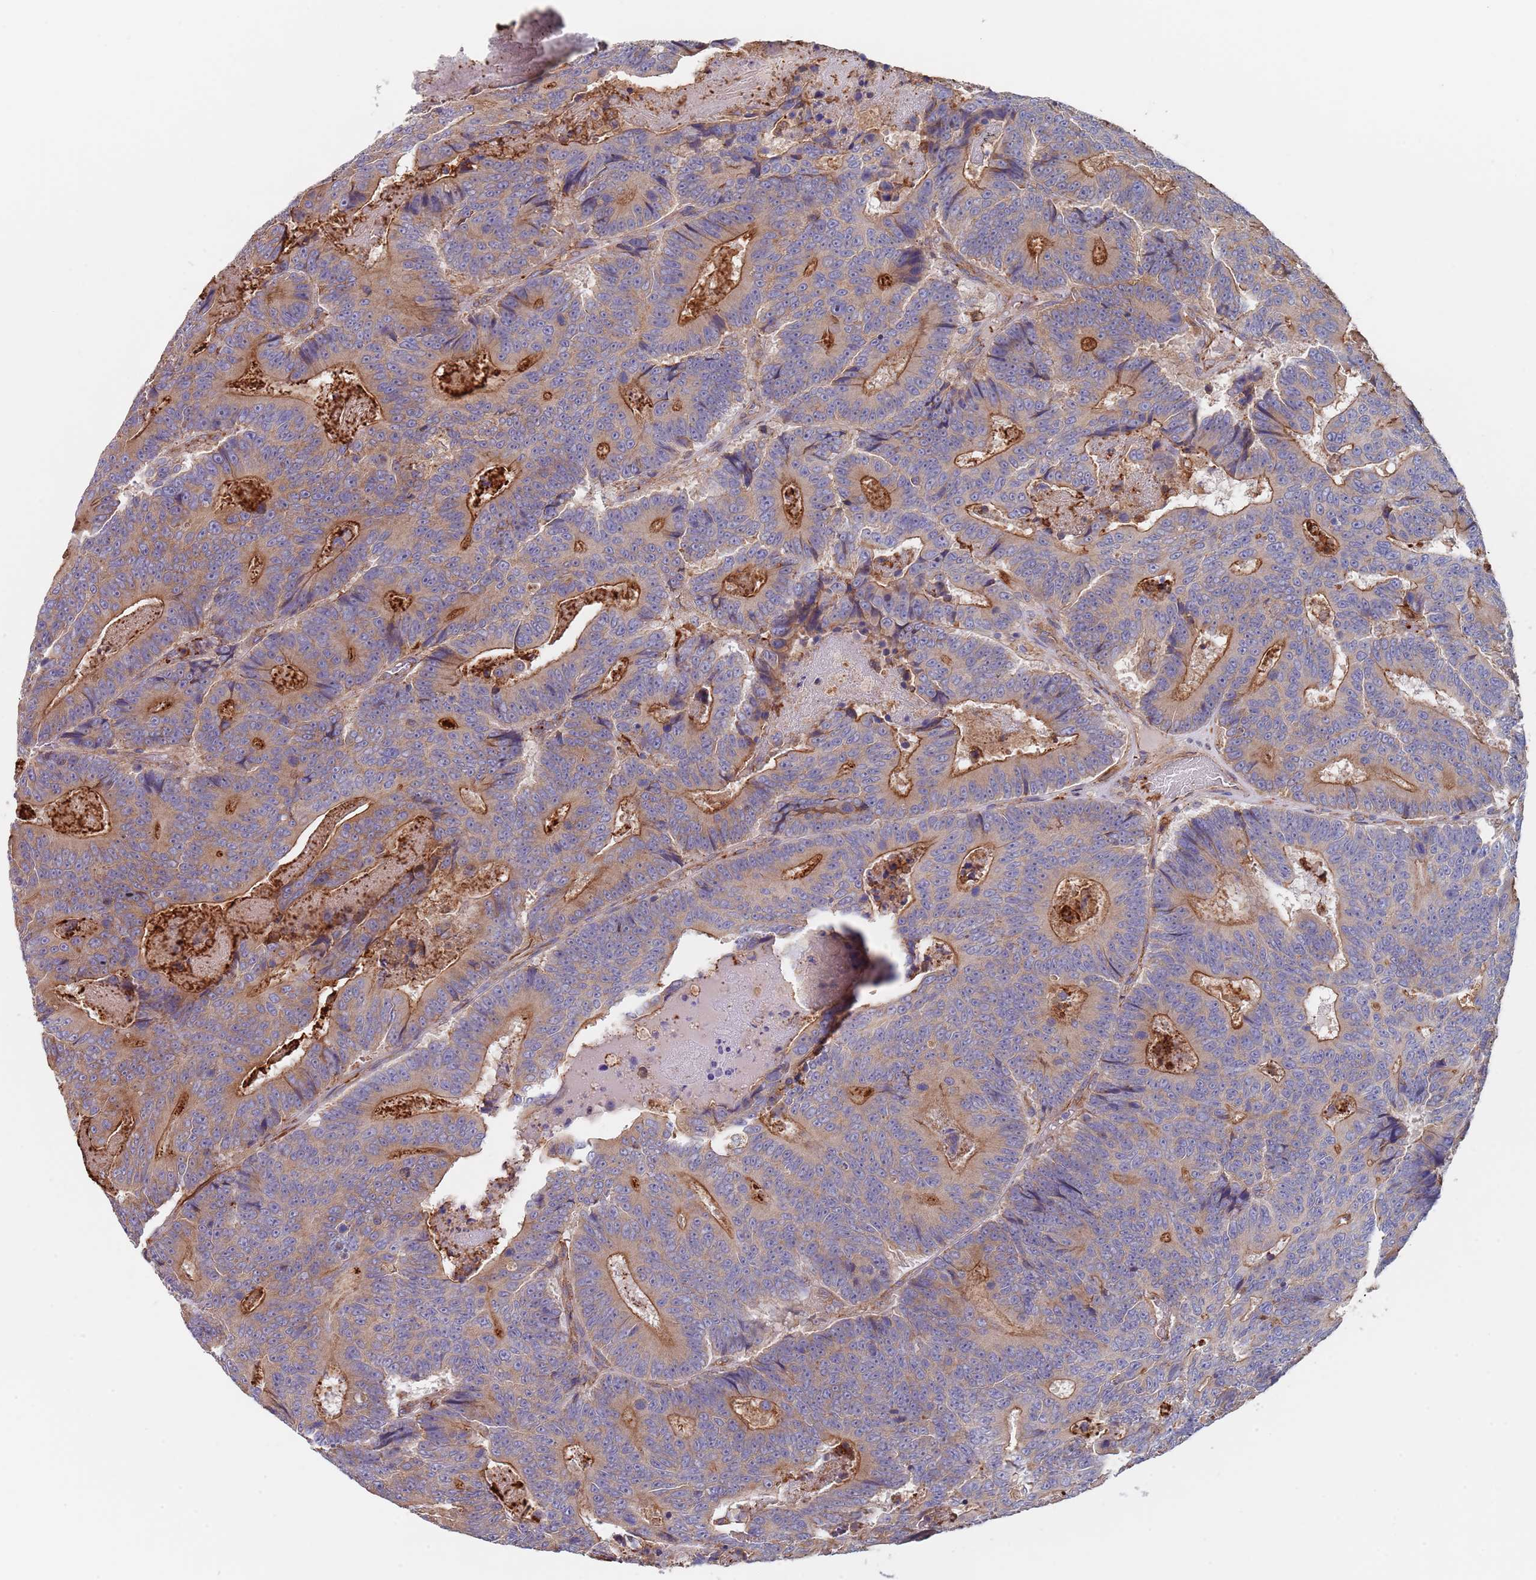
{"staining": {"intensity": "moderate", "quantity": ">75%", "location": "cytoplasmic/membranous"}, "tissue": "colorectal cancer", "cell_type": "Tumor cells", "image_type": "cancer", "snomed": [{"axis": "morphology", "description": "Adenocarcinoma, NOS"}, {"axis": "topography", "description": "Colon"}], "caption": "Protein analysis of colorectal cancer tissue demonstrates moderate cytoplasmic/membranous positivity in about >75% of tumor cells.", "gene": "DCUN1D3", "patient": {"sex": "male", "age": 83}}